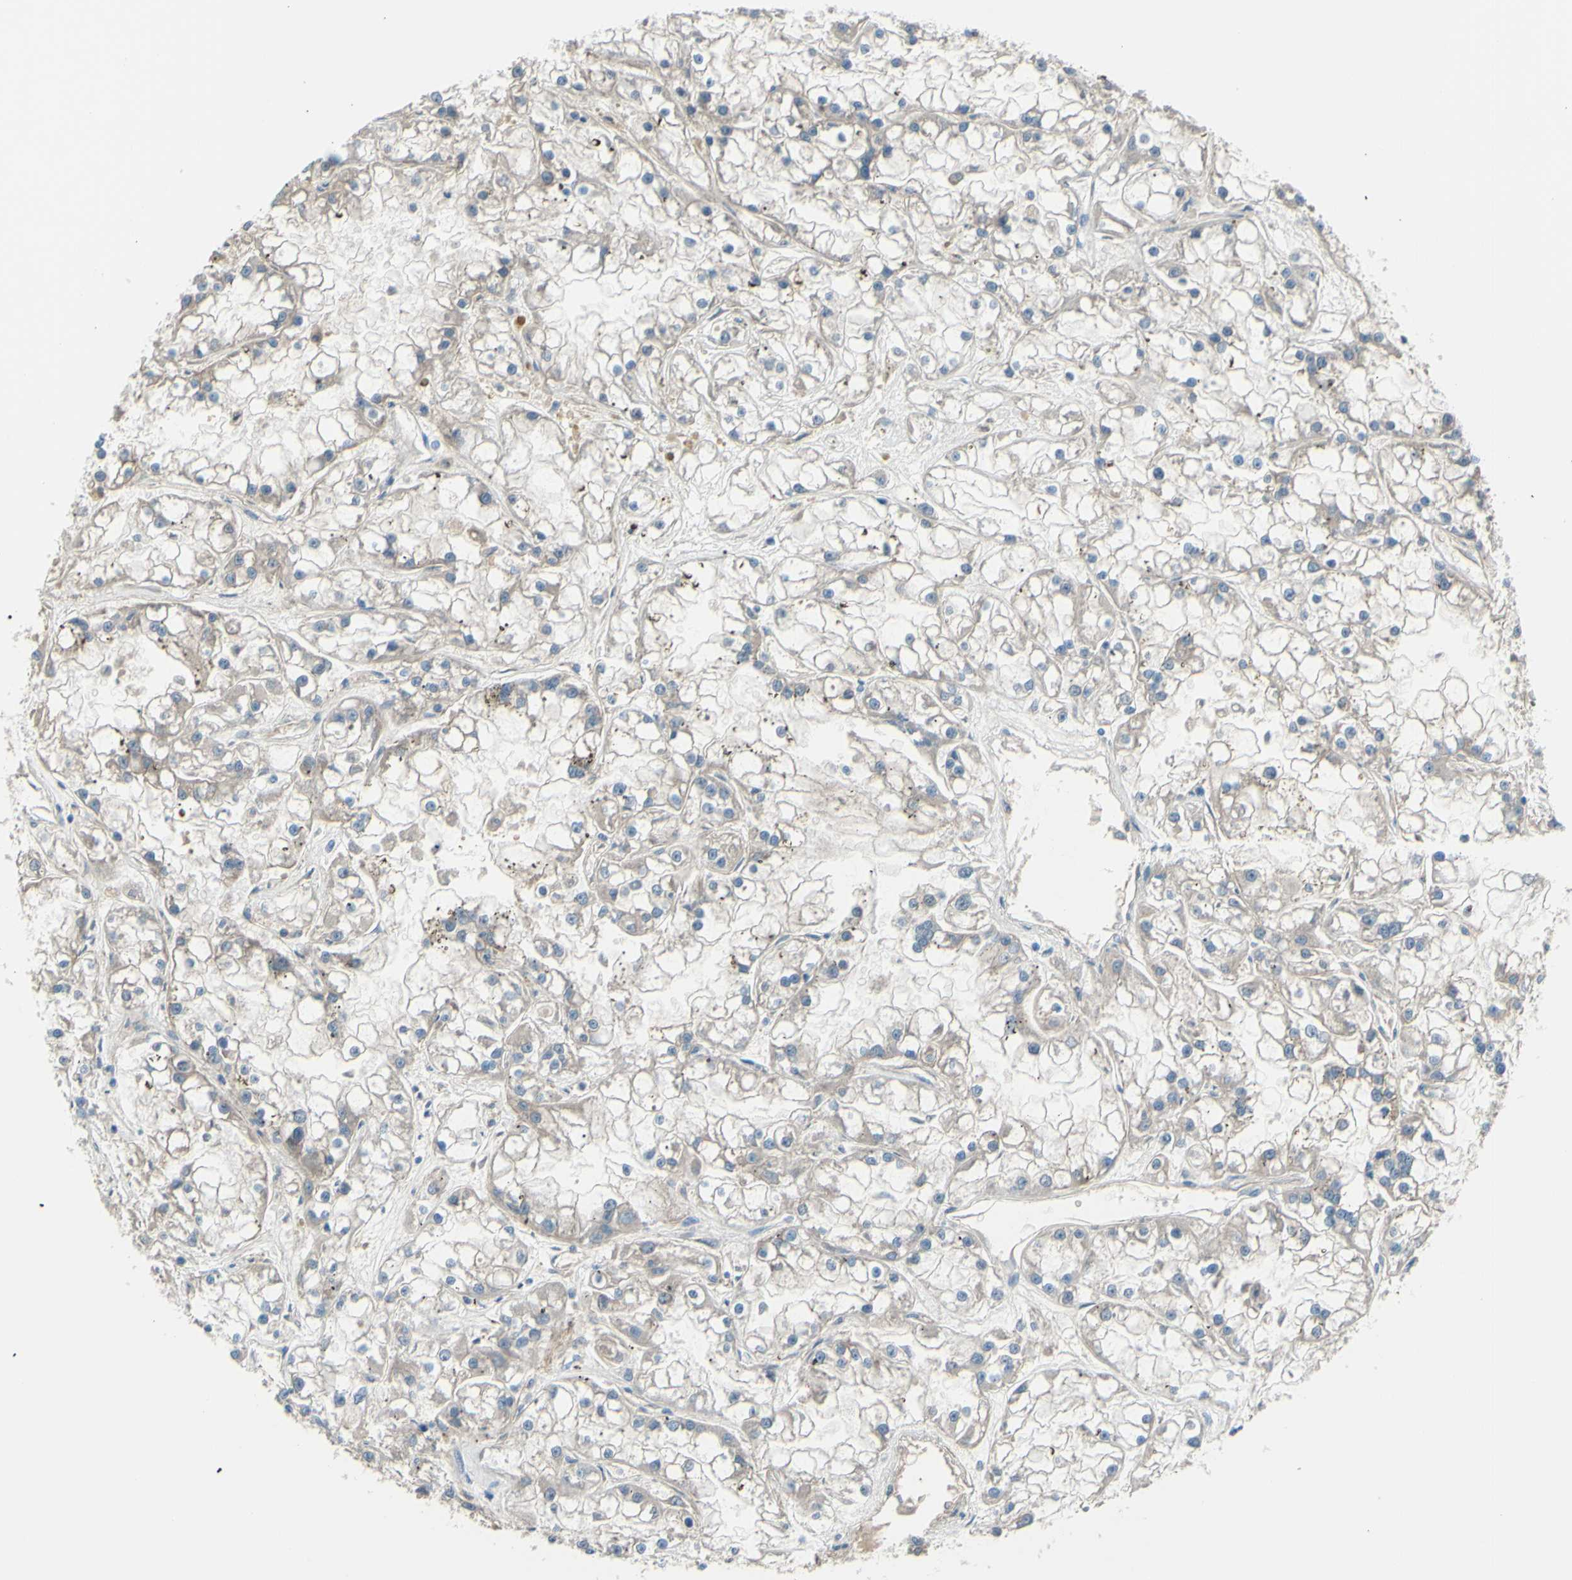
{"staining": {"intensity": "weak", "quantity": ">75%", "location": "cytoplasmic/membranous"}, "tissue": "renal cancer", "cell_type": "Tumor cells", "image_type": "cancer", "snomed": [{"axis": "morphology", "description": "Adenocarcinoma, NOS"}, {"axis": "topography", "description": "Kidney"}], "caption": "A low amount of weak cytoplasmic/membranous positivity is present in about >75% of tumor cells in renal adenocarcinoma tissue.", "gene": "PCDHGA2", "patient": {"sex": "female", "age": 52}}